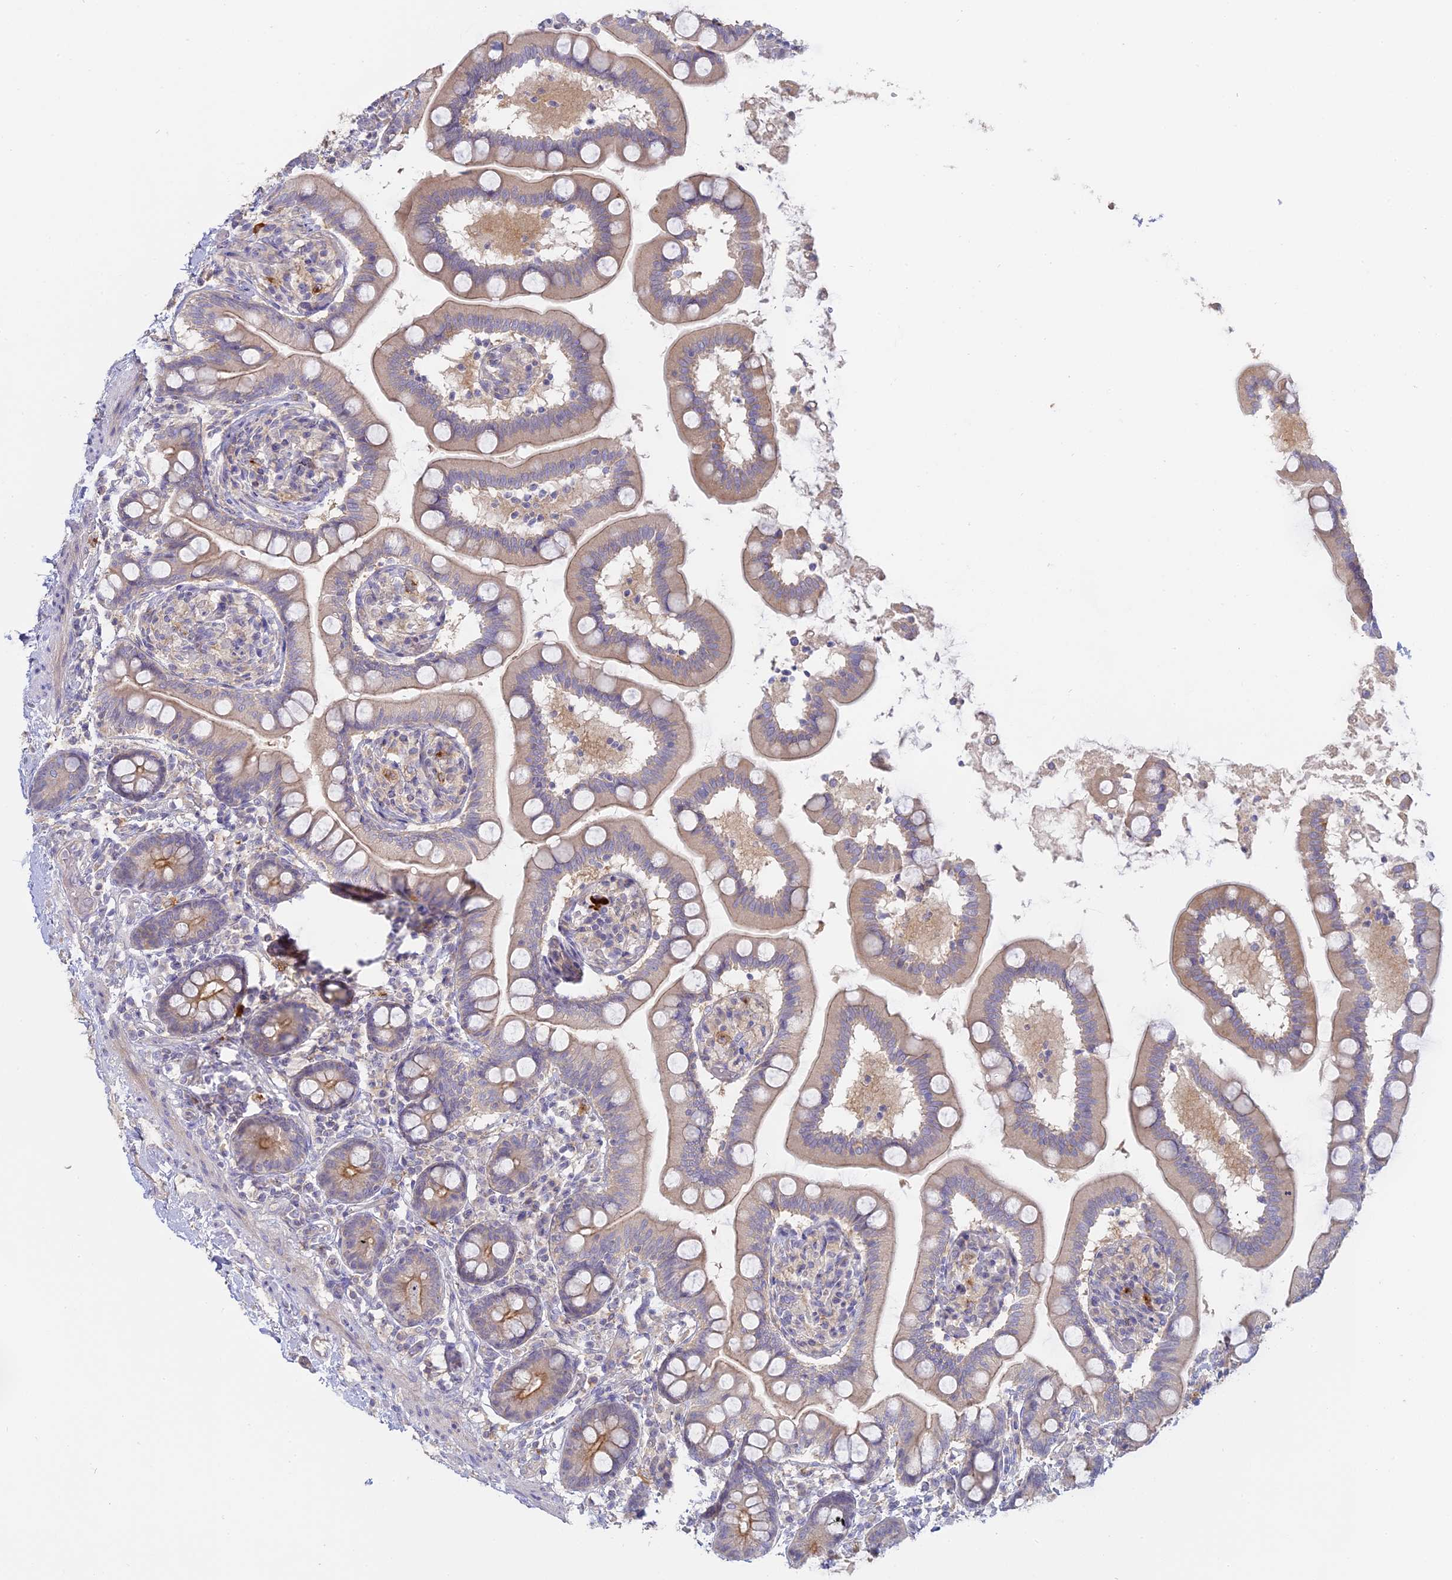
{"staining": {"intensity": "weak", "quantity": "<25%", "location": "cytoplasmic/membranous"}, "tissue": "small intestine", "cell_type": "Glandular cells", "image_type": "normal", "snomed": [{"axis": "morphology", "description": "Normal tissue, NOS"}, {"axis": "topography", "description": "Small intestine"}], "caption": "This is a micrograph of immunohistochemistry staining of unremarkable small intestine, which shows no staining in glandular cells.", "gene": "SFT2D2", "patient": {"sex": "female", "age": 64}}